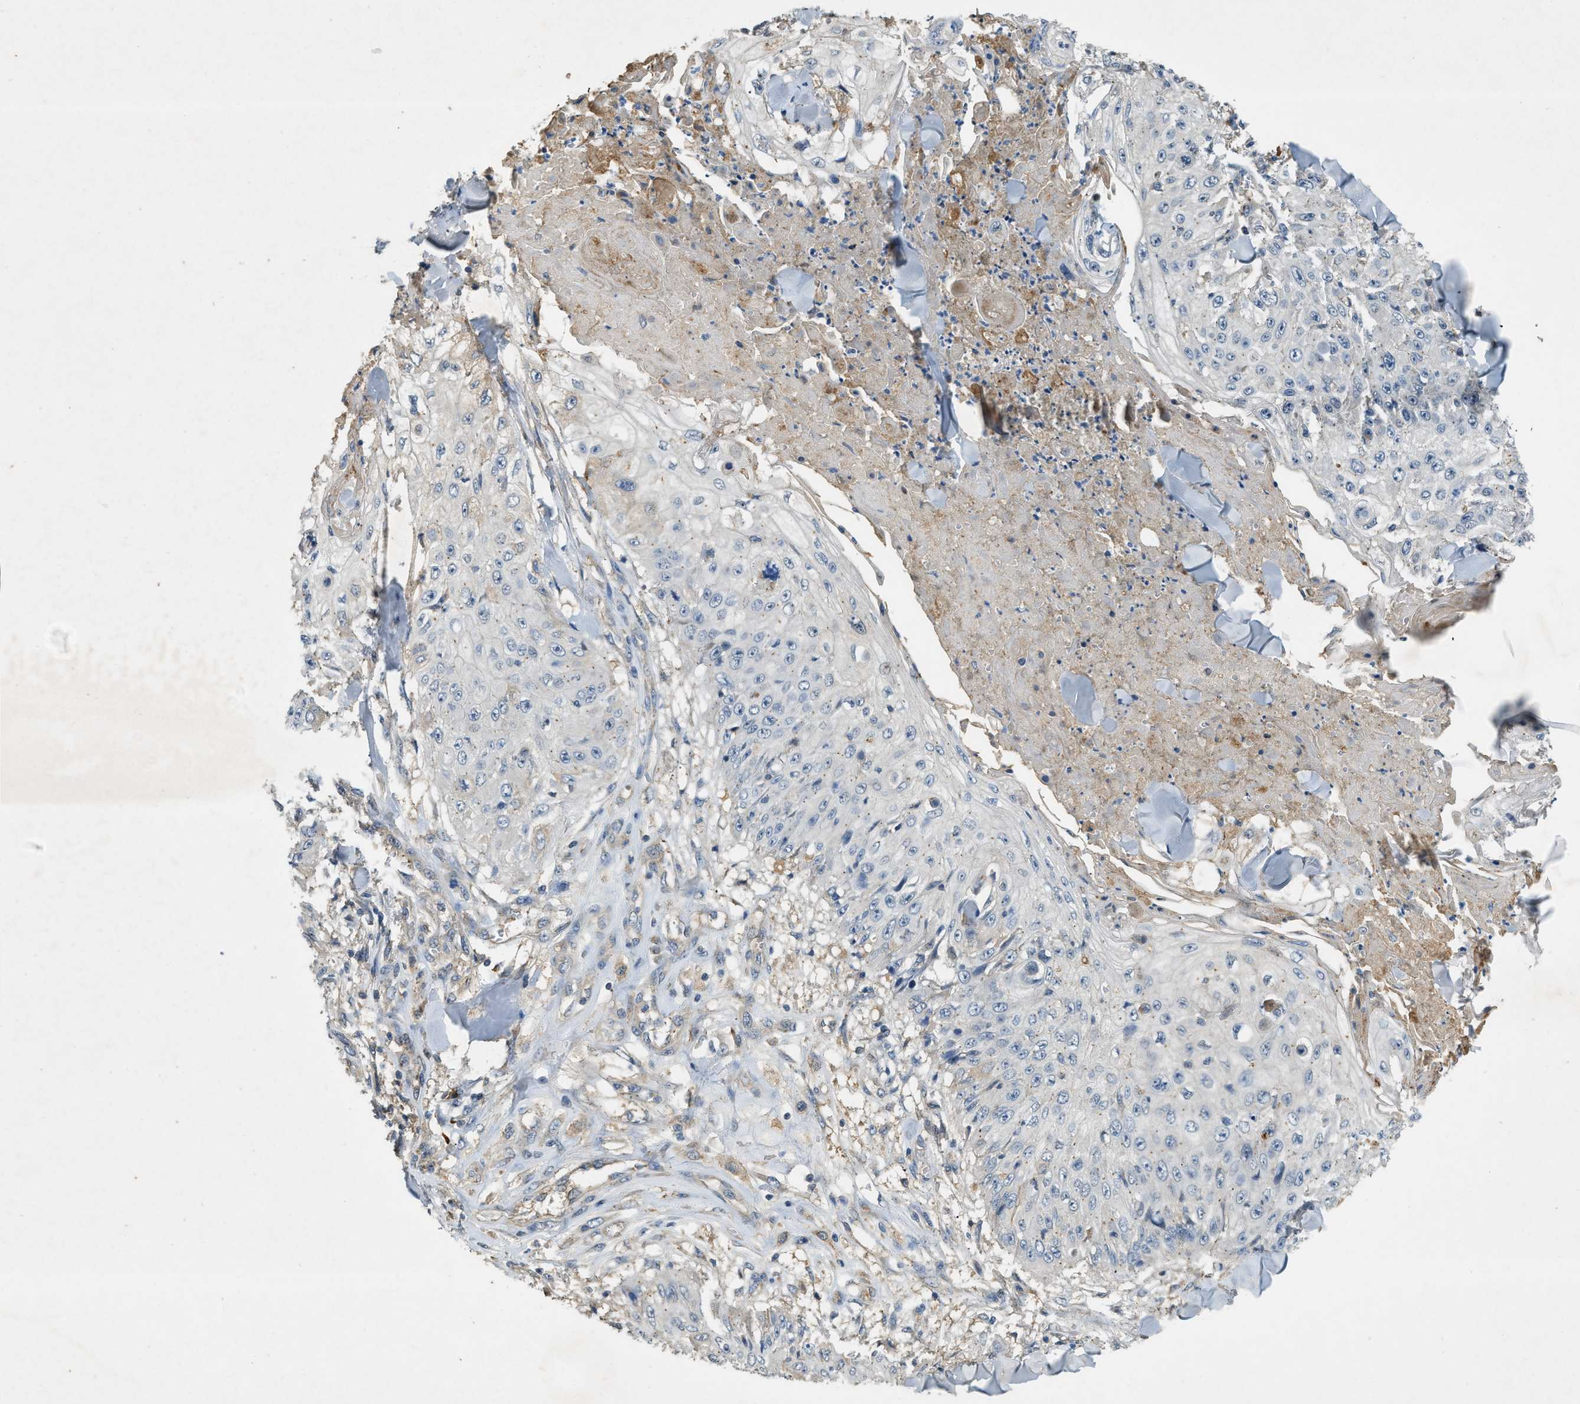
{"staining": {"intensity": "negative", "quantity": "none", "location": "none"}, "tissue": "skin cancer", "cell_type": "Tumor cells", "image_type": "cancer", "snomed": [{"axis": "morphology", "description": "Squamous cell carcinoma, NOS"}, {"axis": "topography", "description": "Skin"}], "caption": "An image of skin cancer stained for a protein reveals no brown staining in tumor cells. (DAB immunohistochemistry, high magnification).", "gene": "CFLAR", "patient": {"sex": "male", "age": 86}}